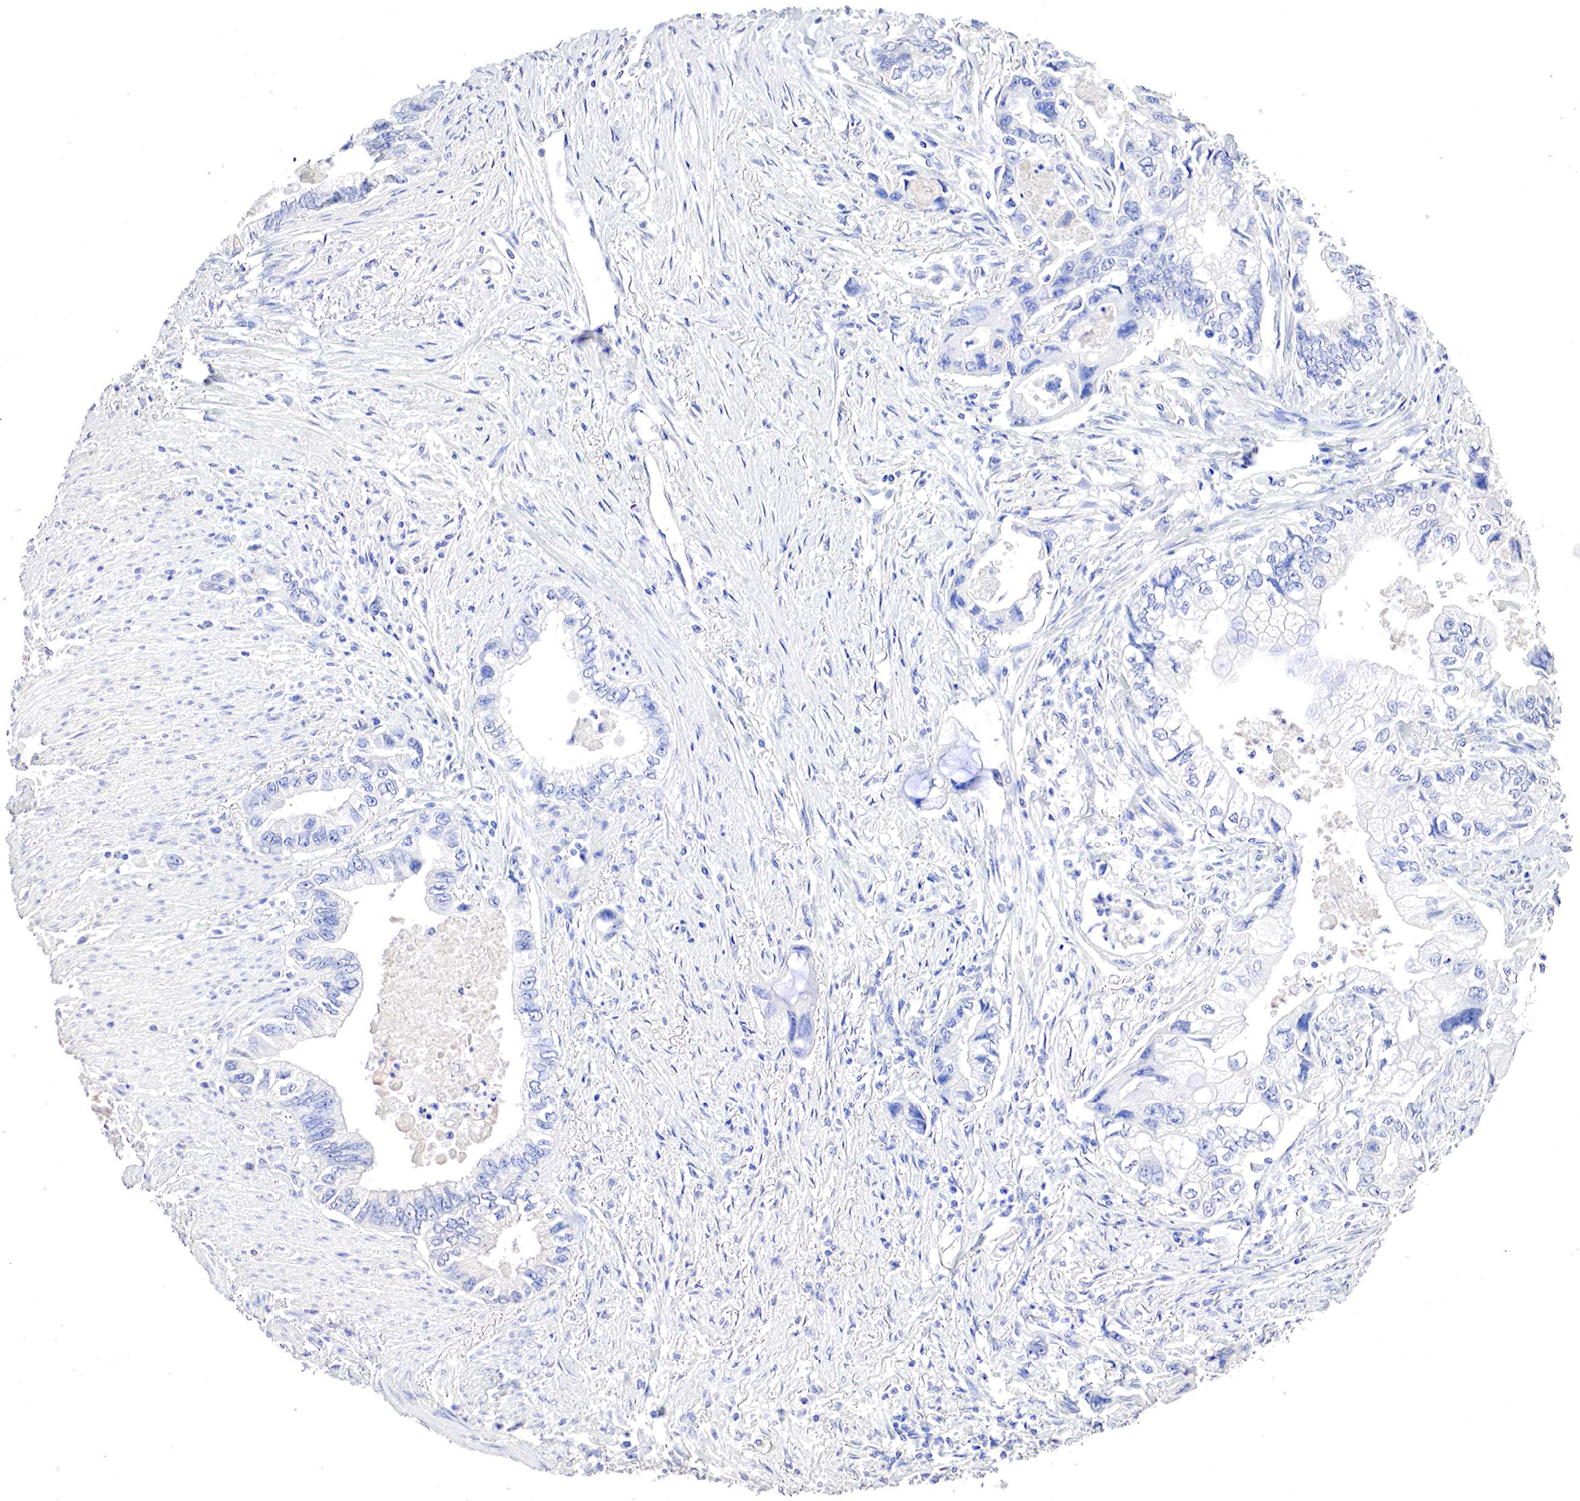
{"staining": {"intensity": "negative", "quantity": "none", "location": "none"}, "tissue": "pancreatic cancer", "cell_type": "Tumor cells", "image_type": "cancer", "snomed": [{"axis": "morphology", "description": "Adenocarcinoma, NOS"}, {"axis": "topography", "description": "Pancreas"}, {"axis": "topography", "description": "Stomach, upper"}], "caption": "Pancreatic adenocarcinoma was stained to show a protein in brown. There is no significant positivity in tumor cells.", "gene": "OTC", "patient": {"sex": "male", "age": 77}}